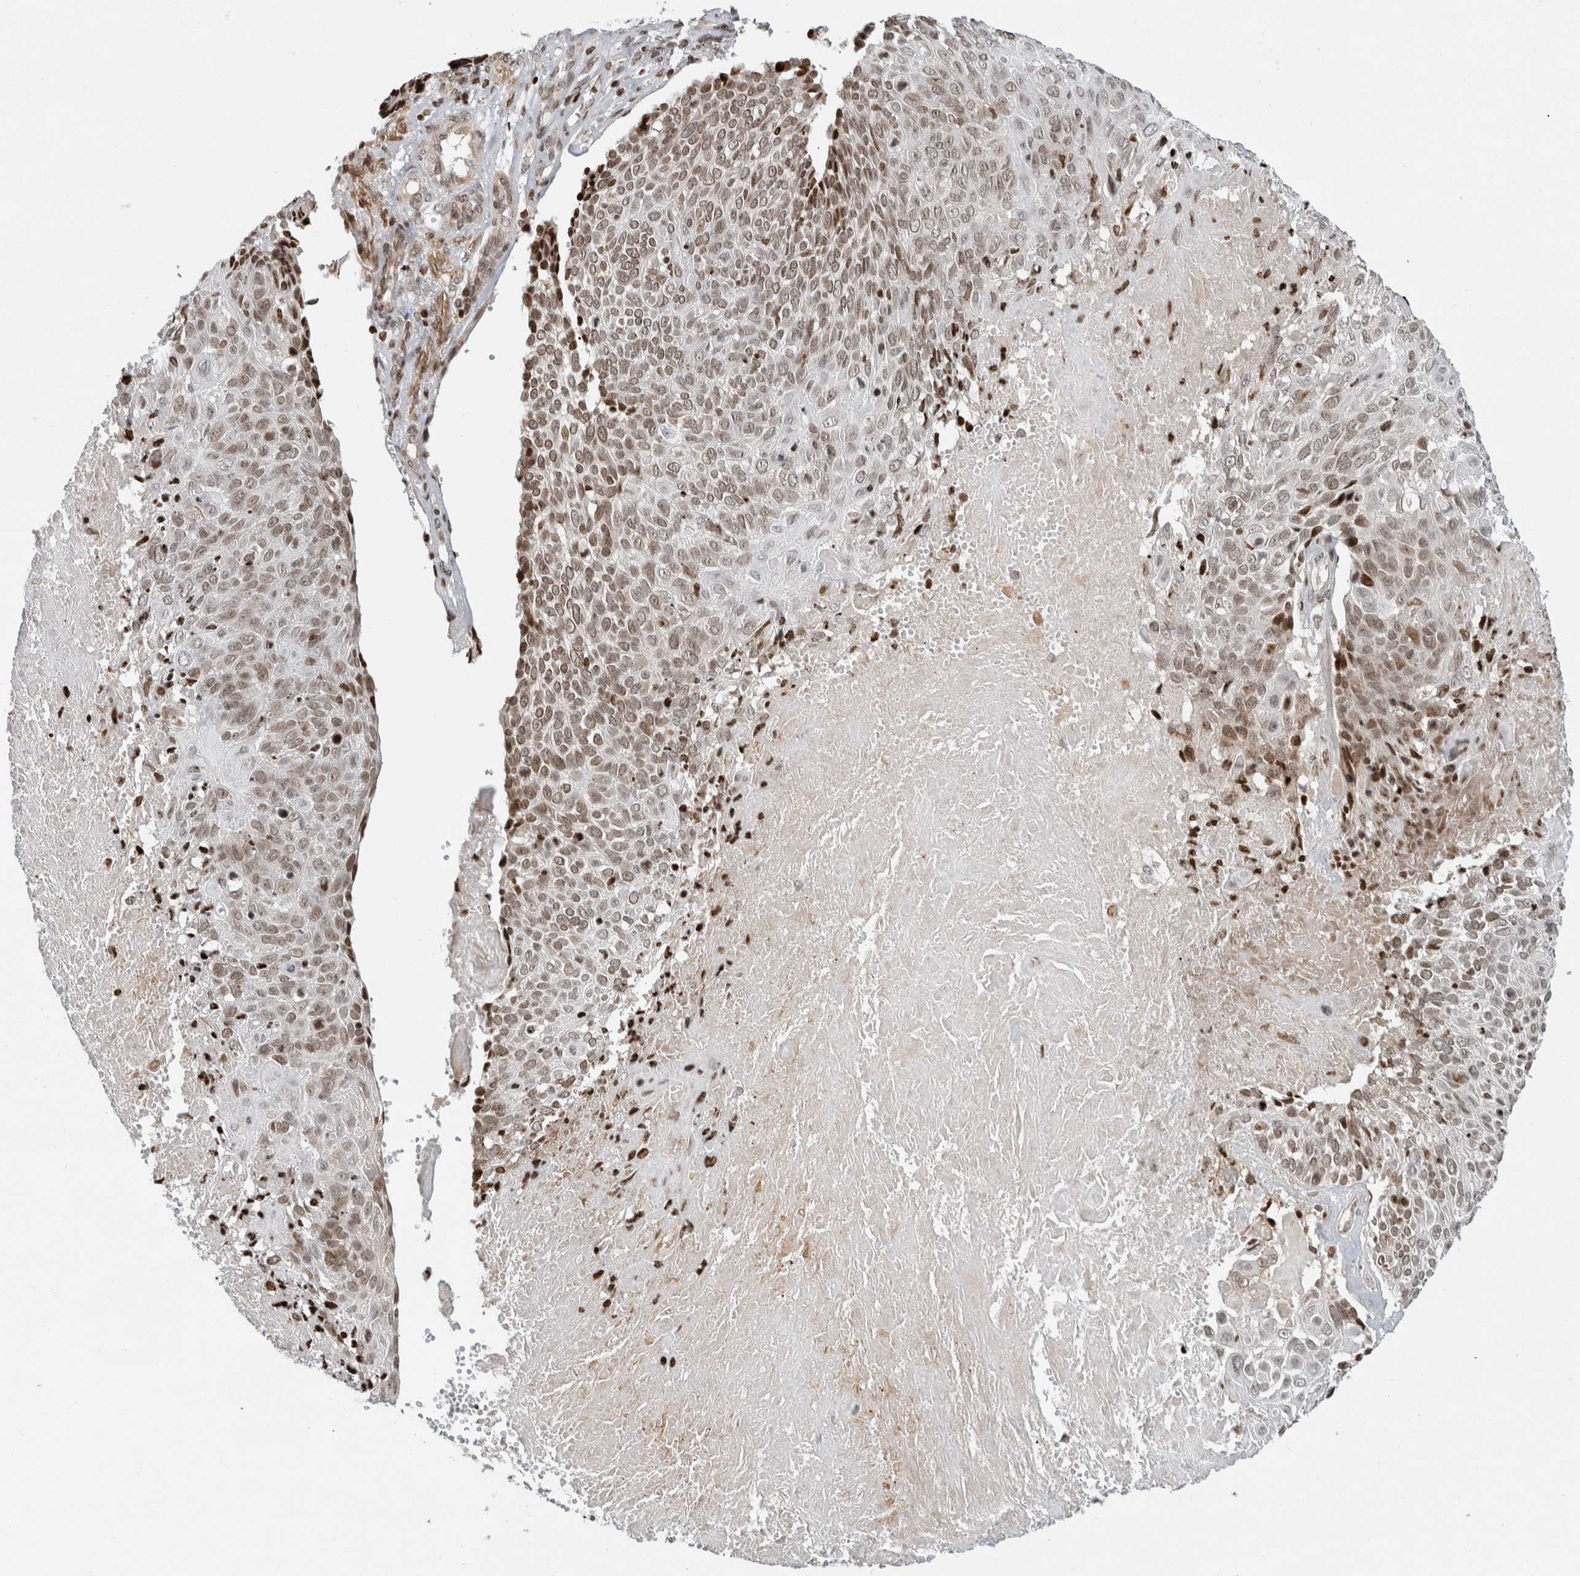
{"staining": {"intensity": "moderate", "quantity": ">75%", "location": "nuclear"}, "tissue": "cervical cancer", "cell_type": "Tumor cells", "image_type": "cancer", "snomed": [{"axis": "morphology", "description": "Squamous cell carcinoma, NOS"}, {"axis": "topography", "description": "Cervix"}], "caption": "Brown immunohistochemical staining in human cervical squamous cell carcinoma shows moderate nuclear expression in approximately >75% of tumor cells.", "gene": "GINS4", "patient": {"sex": "female", "age": 74}}